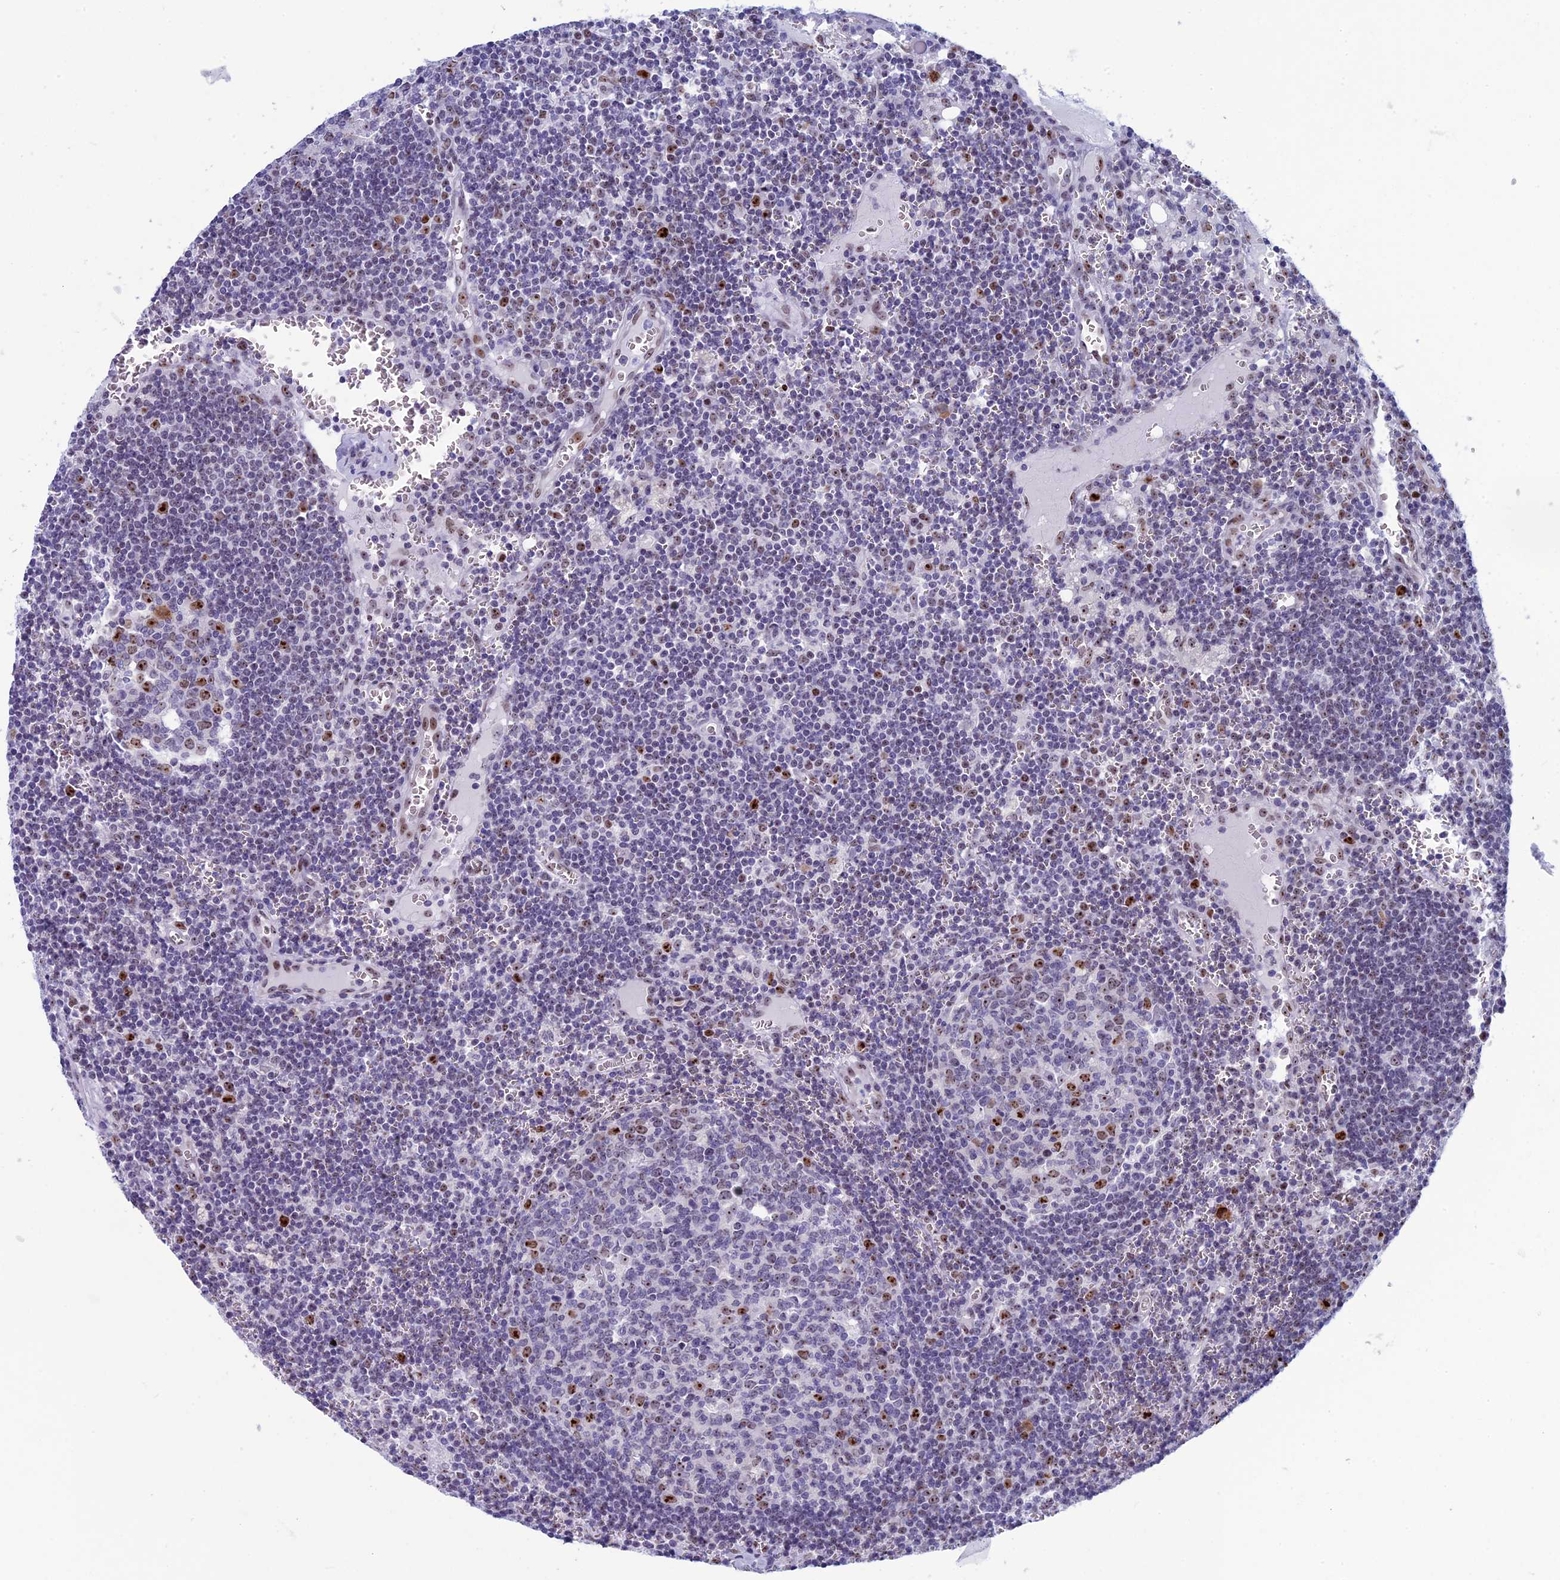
{"staining": {"intensity": "moderate", "quantity": "<25%", "location": "nuclear"}, "tissue": "lymph node", "cell_type": "Germinal center cells", "image_type": "normal", "snomed": [{"axis": "morphology", "description": "Normal tissue, NOS"}, {"axis": "topography", "description": "Lymph node"}], "caption": "Immunohistochemistry image of normal lymph node: lymph node stained using immunohistochemistry displays low levels of moderate protein expression localized specifically in the nuclear of germinal center cells, appearing as a nuclear brown color.", "gene": "CCDC86", "patient": {"sex": "female", "age": 73}}